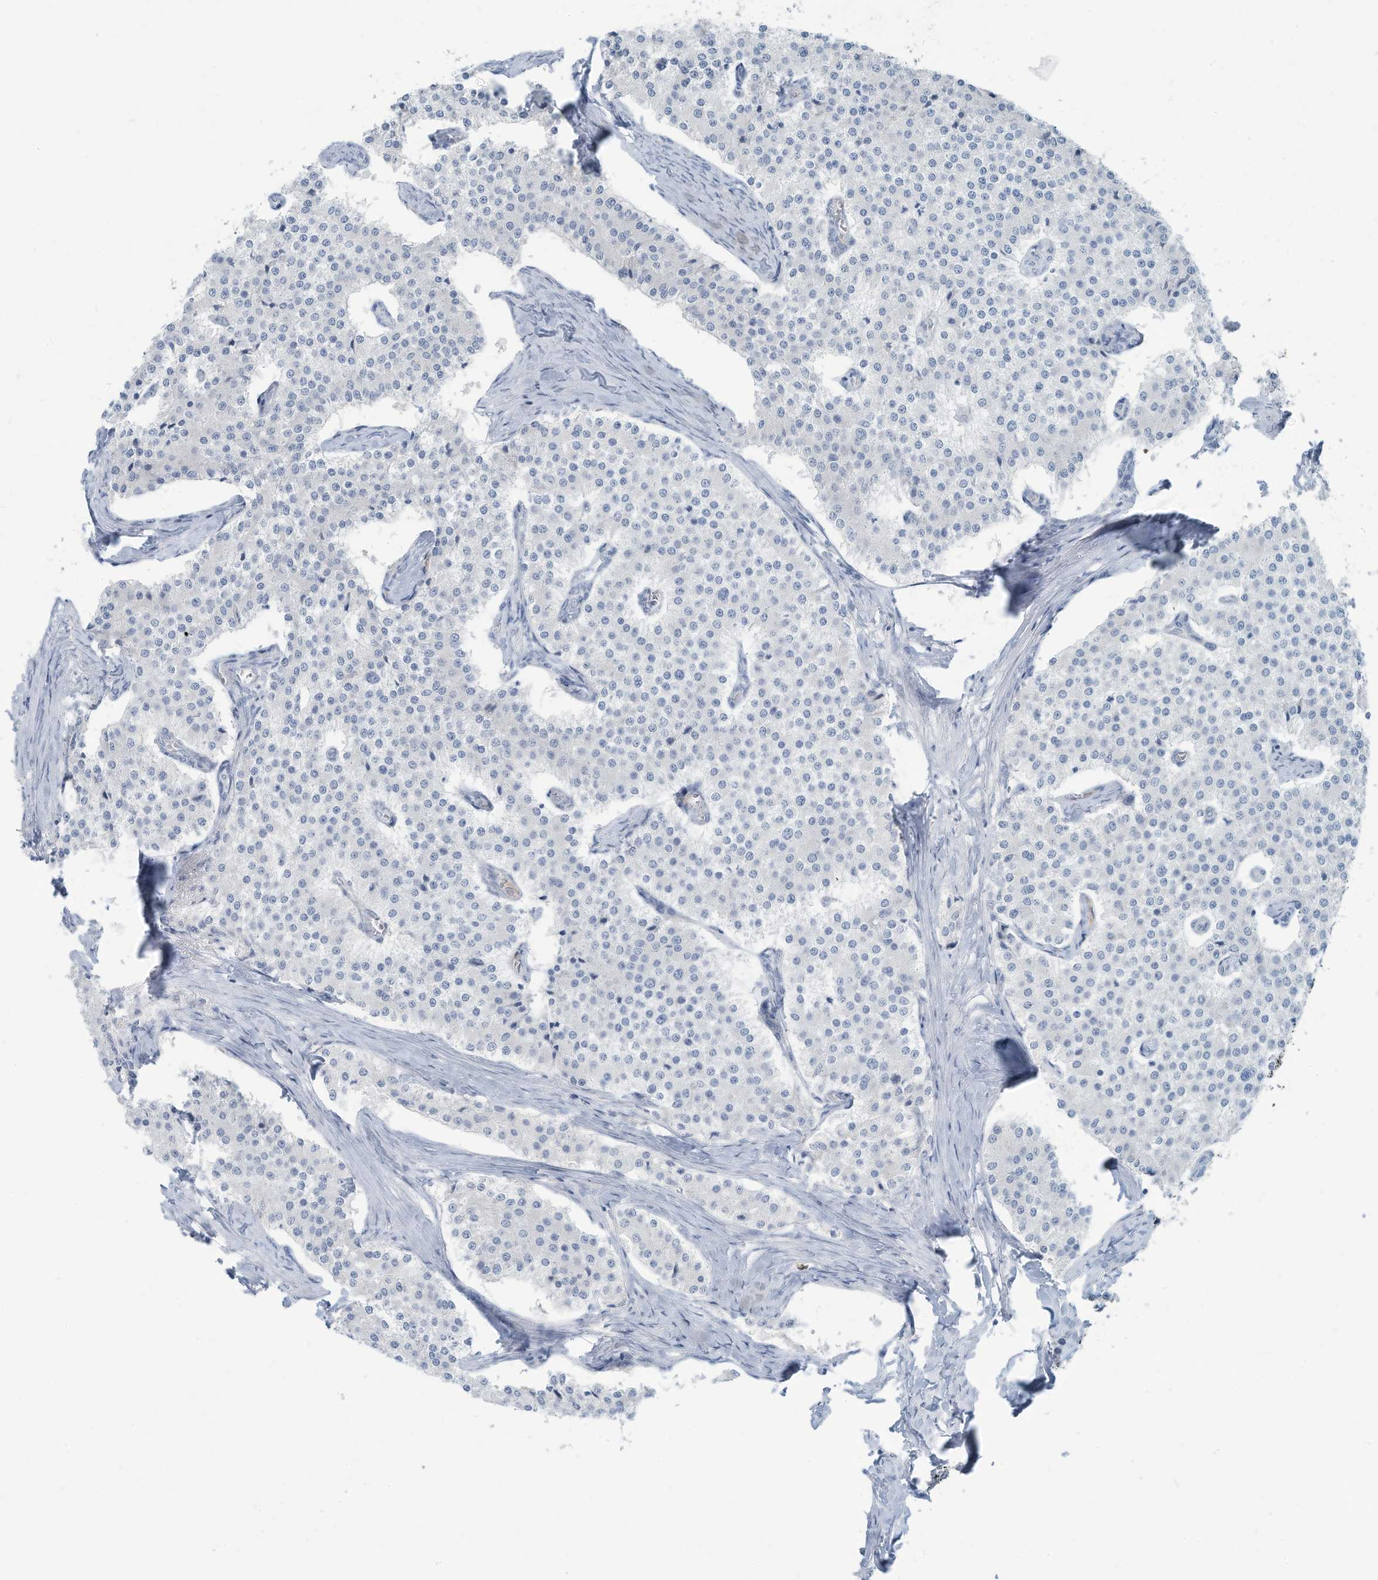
{"staining": {"intensity": "negative", "quantity": "none", "location": "none"}, "tissue": "carcinoid", "cell_type": "Tumor cells", "image_type": "cancer", "snomed": [{"axis": "morphology", "description": "Carcinoid, malignant, NOS"}, {"axis": "topography", "description": "Colon"}], "caption": "A high-resolution micrograph shows IHC staining of carcinoid, which displays no significant expression in tumor cells.", "gene": "ERI2", "patient": {"sex": "female", "age": 52}}